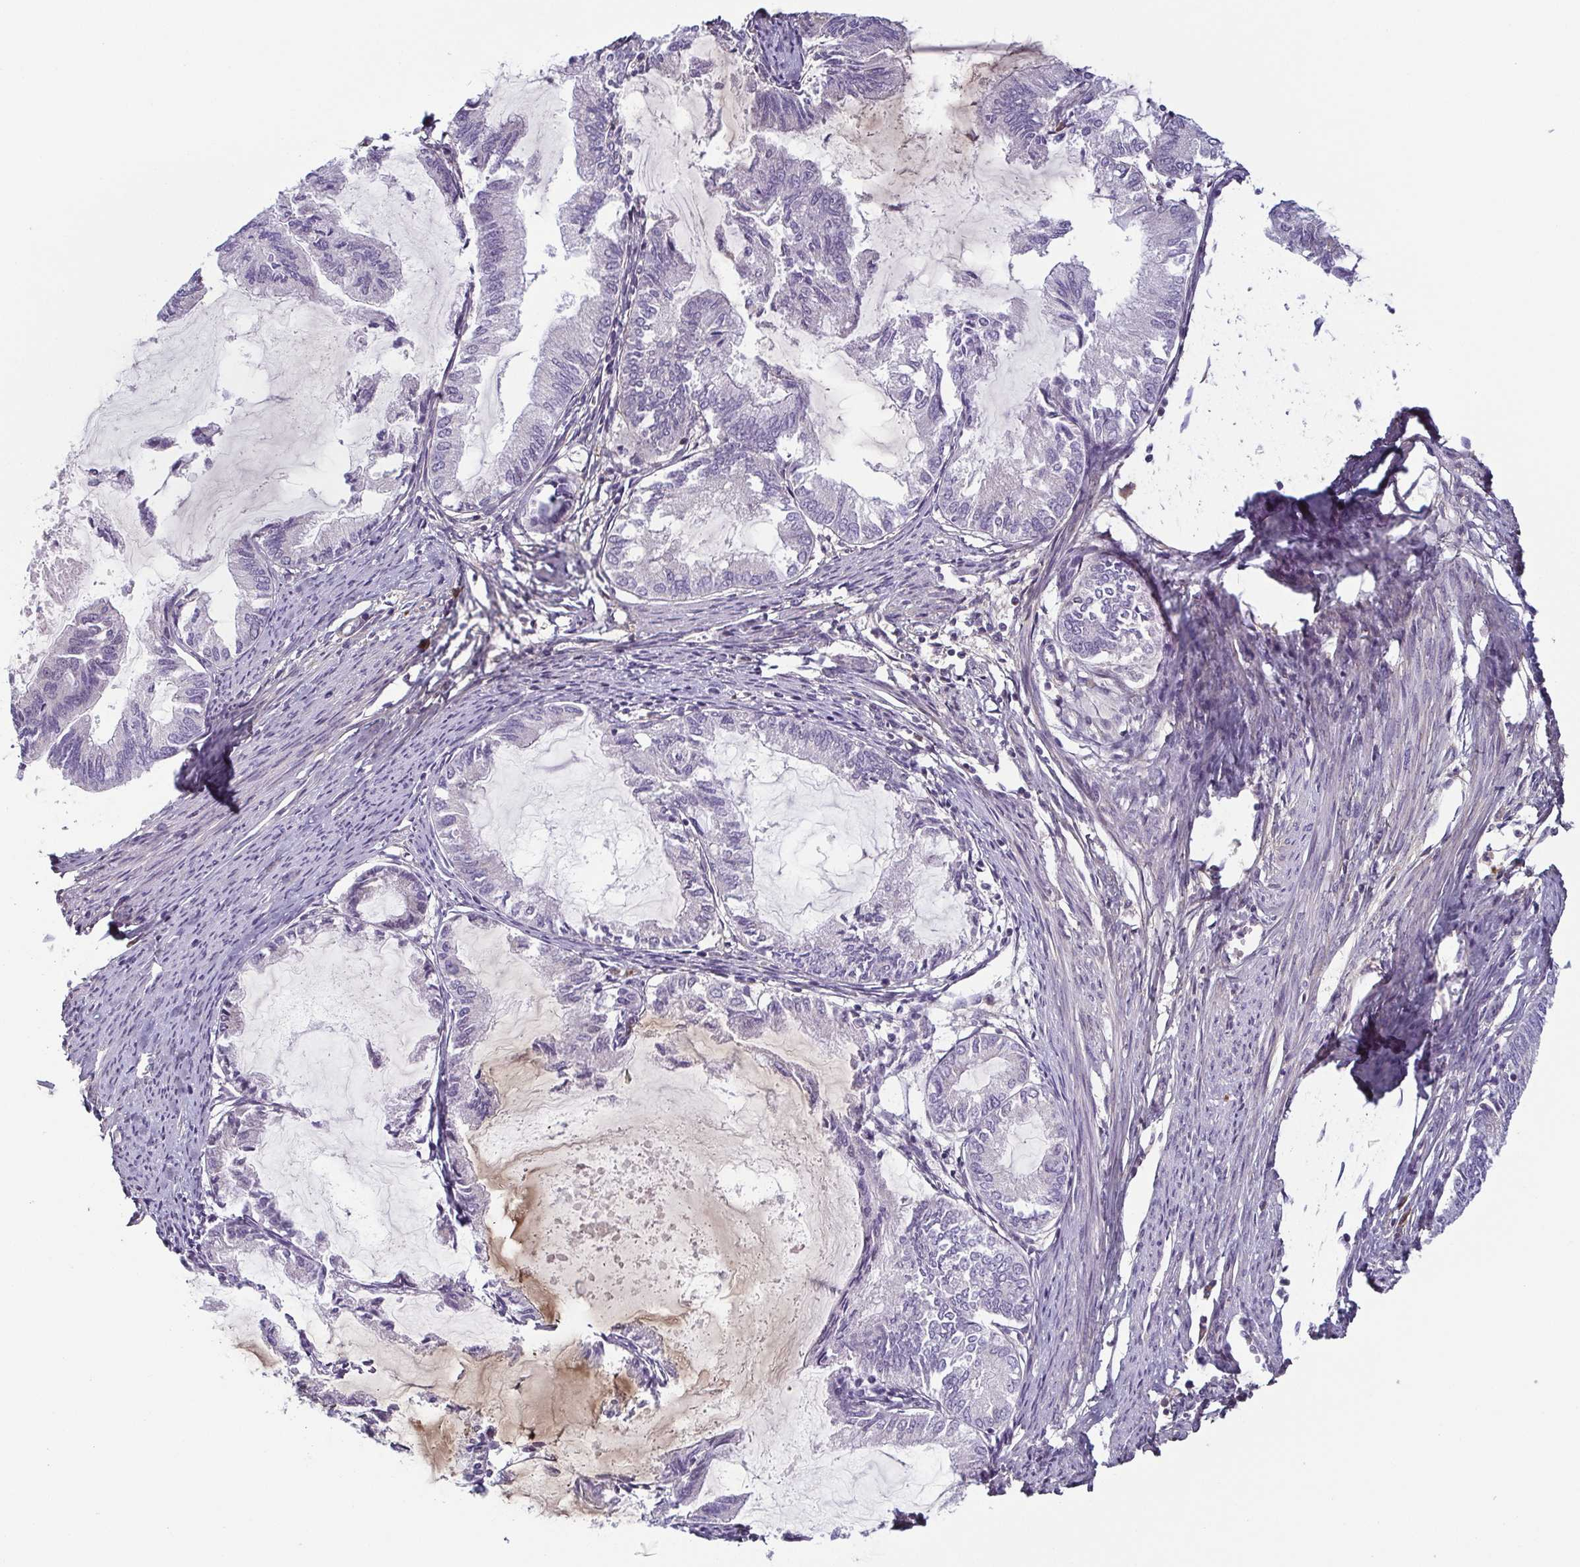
{"staining": {"intensity": "negative", "quantity": "none", "location": "none"}, "tissue": "endometrial cancer", "cell_type": "Tumor cells", "image_type": "cancer", "snomed": [{"axis": "morphology", "description": "Adenocarcinoma, NOS"}, {"axis": "topography", "description": "Endometrium"}], "caption": "Immunohistochemistry histopathology image of neoplastic tissue: human adenocarcinoma (endometrial) stained with DAB (3,3'-diaminobenzidine) shows no significant protein positivity in tumor cells.", "gene": "ECM1", "patient": {"sex": "female", "age": 86}}